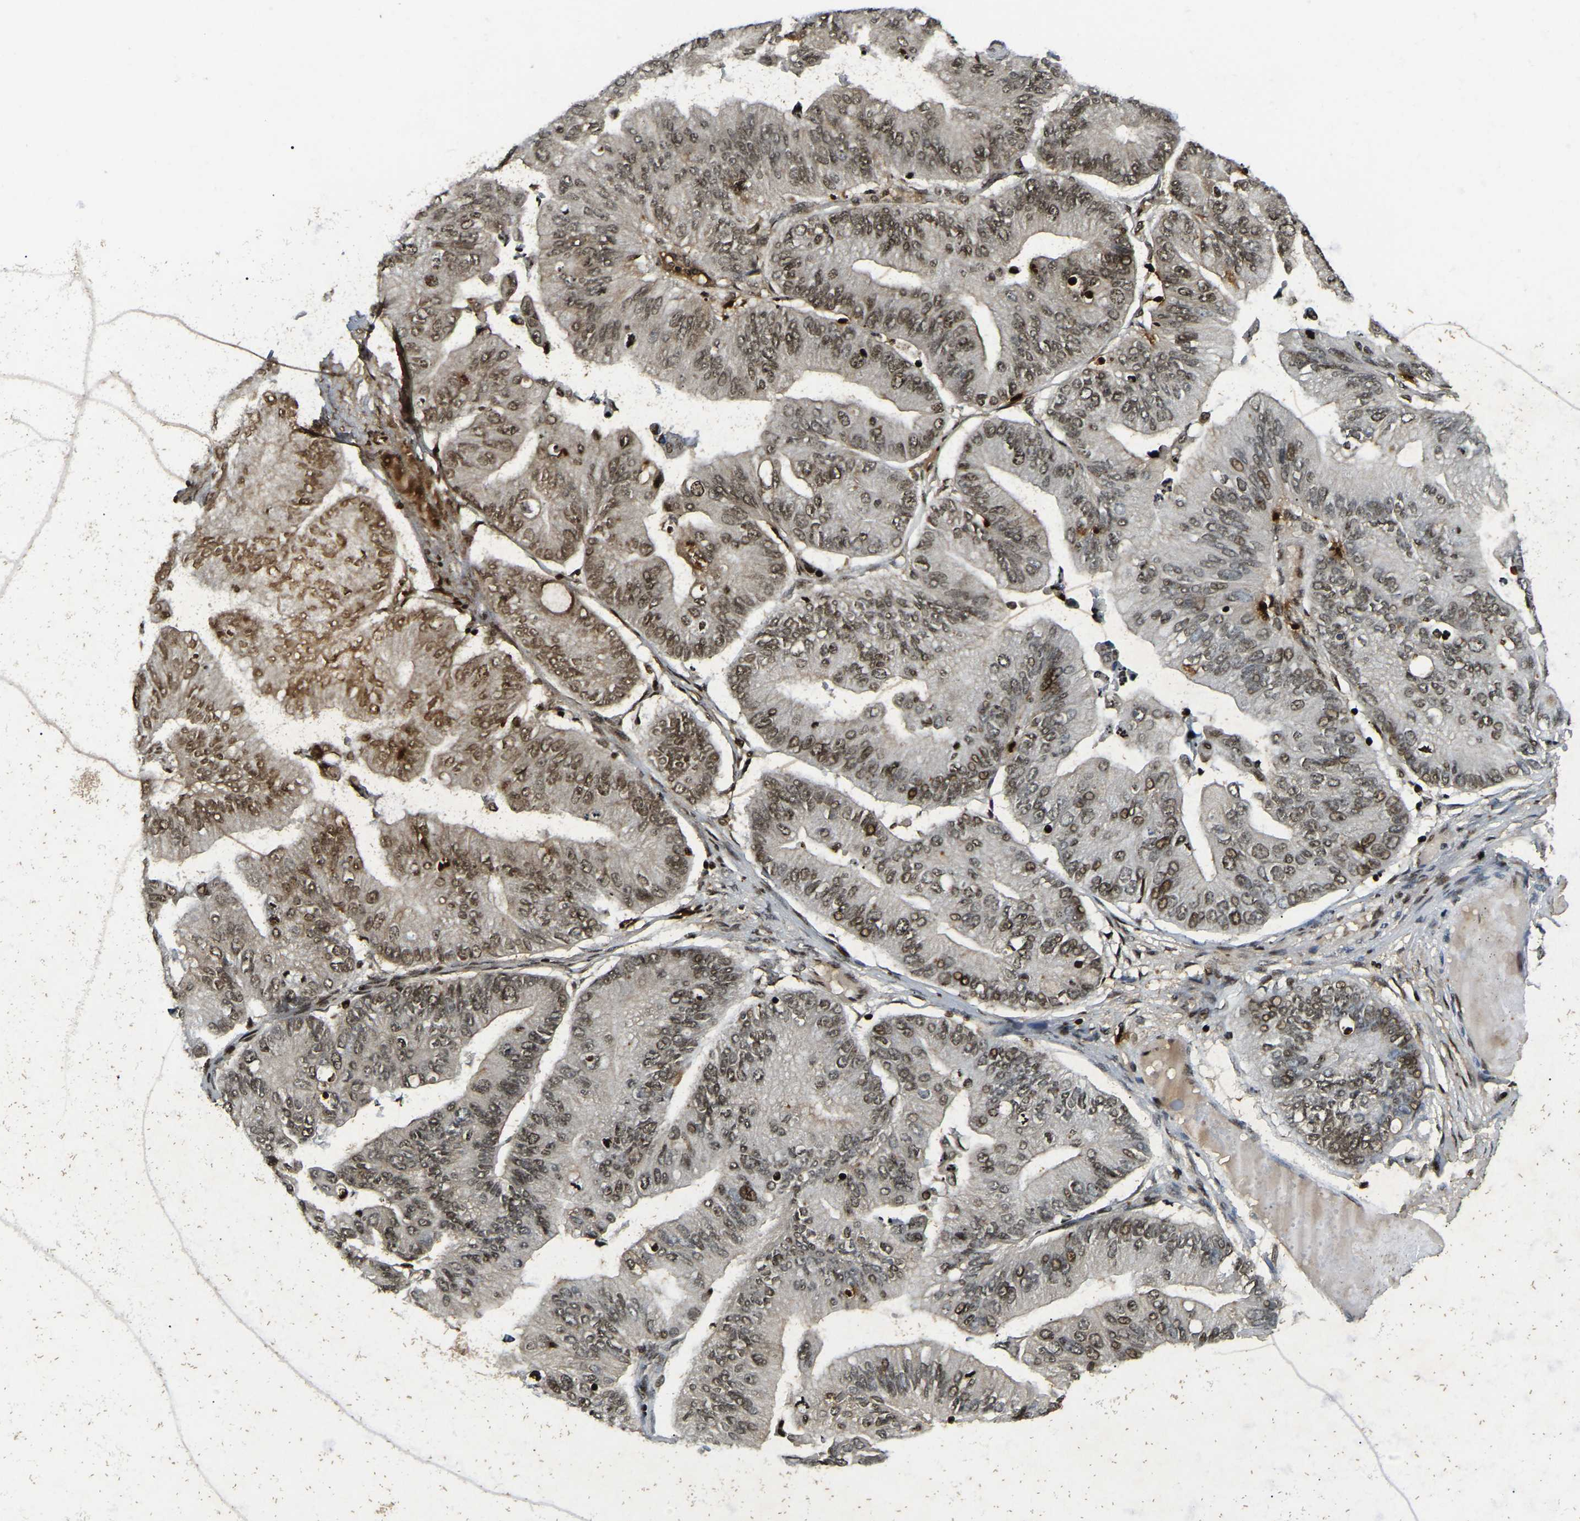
{"staining": {"intensity": "moderate", "quantity": ">75%", "location": "nuclear"}, "tissue": "ovarian cancer", "cell_type": "Tumor cells", "image_type": "cancer", "snomed": [{"axis": "morphology", "description": "Cystadenocarcinoma, mucinous, NOS"}, {"axis": "topography", "description": "Ovary"}], "caption": "Ovarian mucinous cystadenocarcinoma stained for a protein reveals moderate nuclear positivity in tumor cells.", "gene": "LRRC61", "patient": {"sex": "female", "age": 61}}